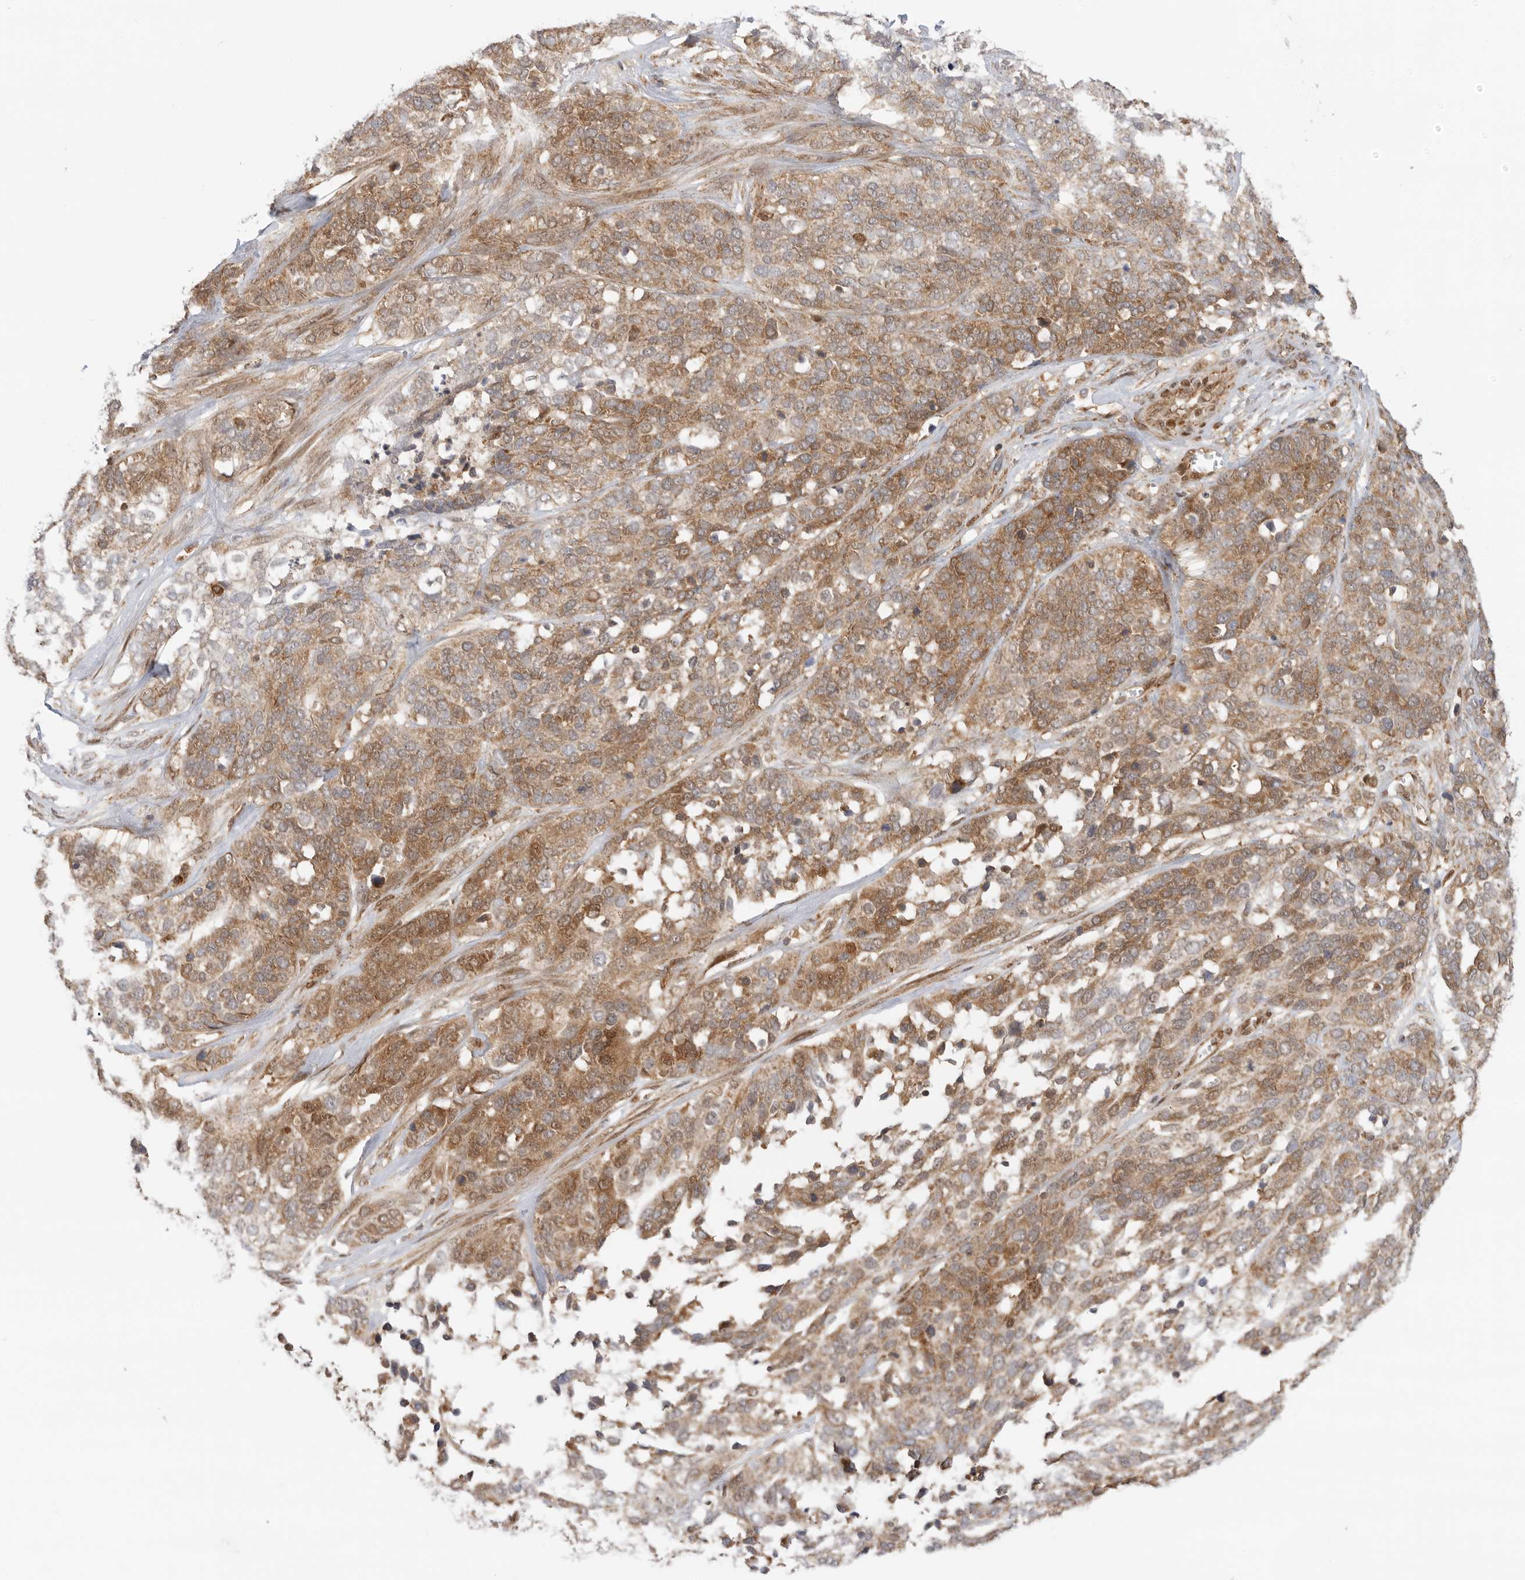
{"staining": {"intensity": "moderate", "quantity": "25%-75%", "location": "cytoplasmic/membranous"}, "tissue": "ovarian cancer", "cell_type": "Tumor cells", "image_type": "cancer", "snomed": [{"axis": "morphology", "description": "Cystadenocarcinoma, serous, NOS"}, {"axis": "topography", "description": "Ovary"}], "caption": "Protein expression analysis of serous cystadenocarcinoma (ovarian) demonstrates moderate cytoplasmic/membranous staining in about 25%-75% of tumor cells.", "gene": "DCAF8", "patient": {"sex": "female", "age": 44}}